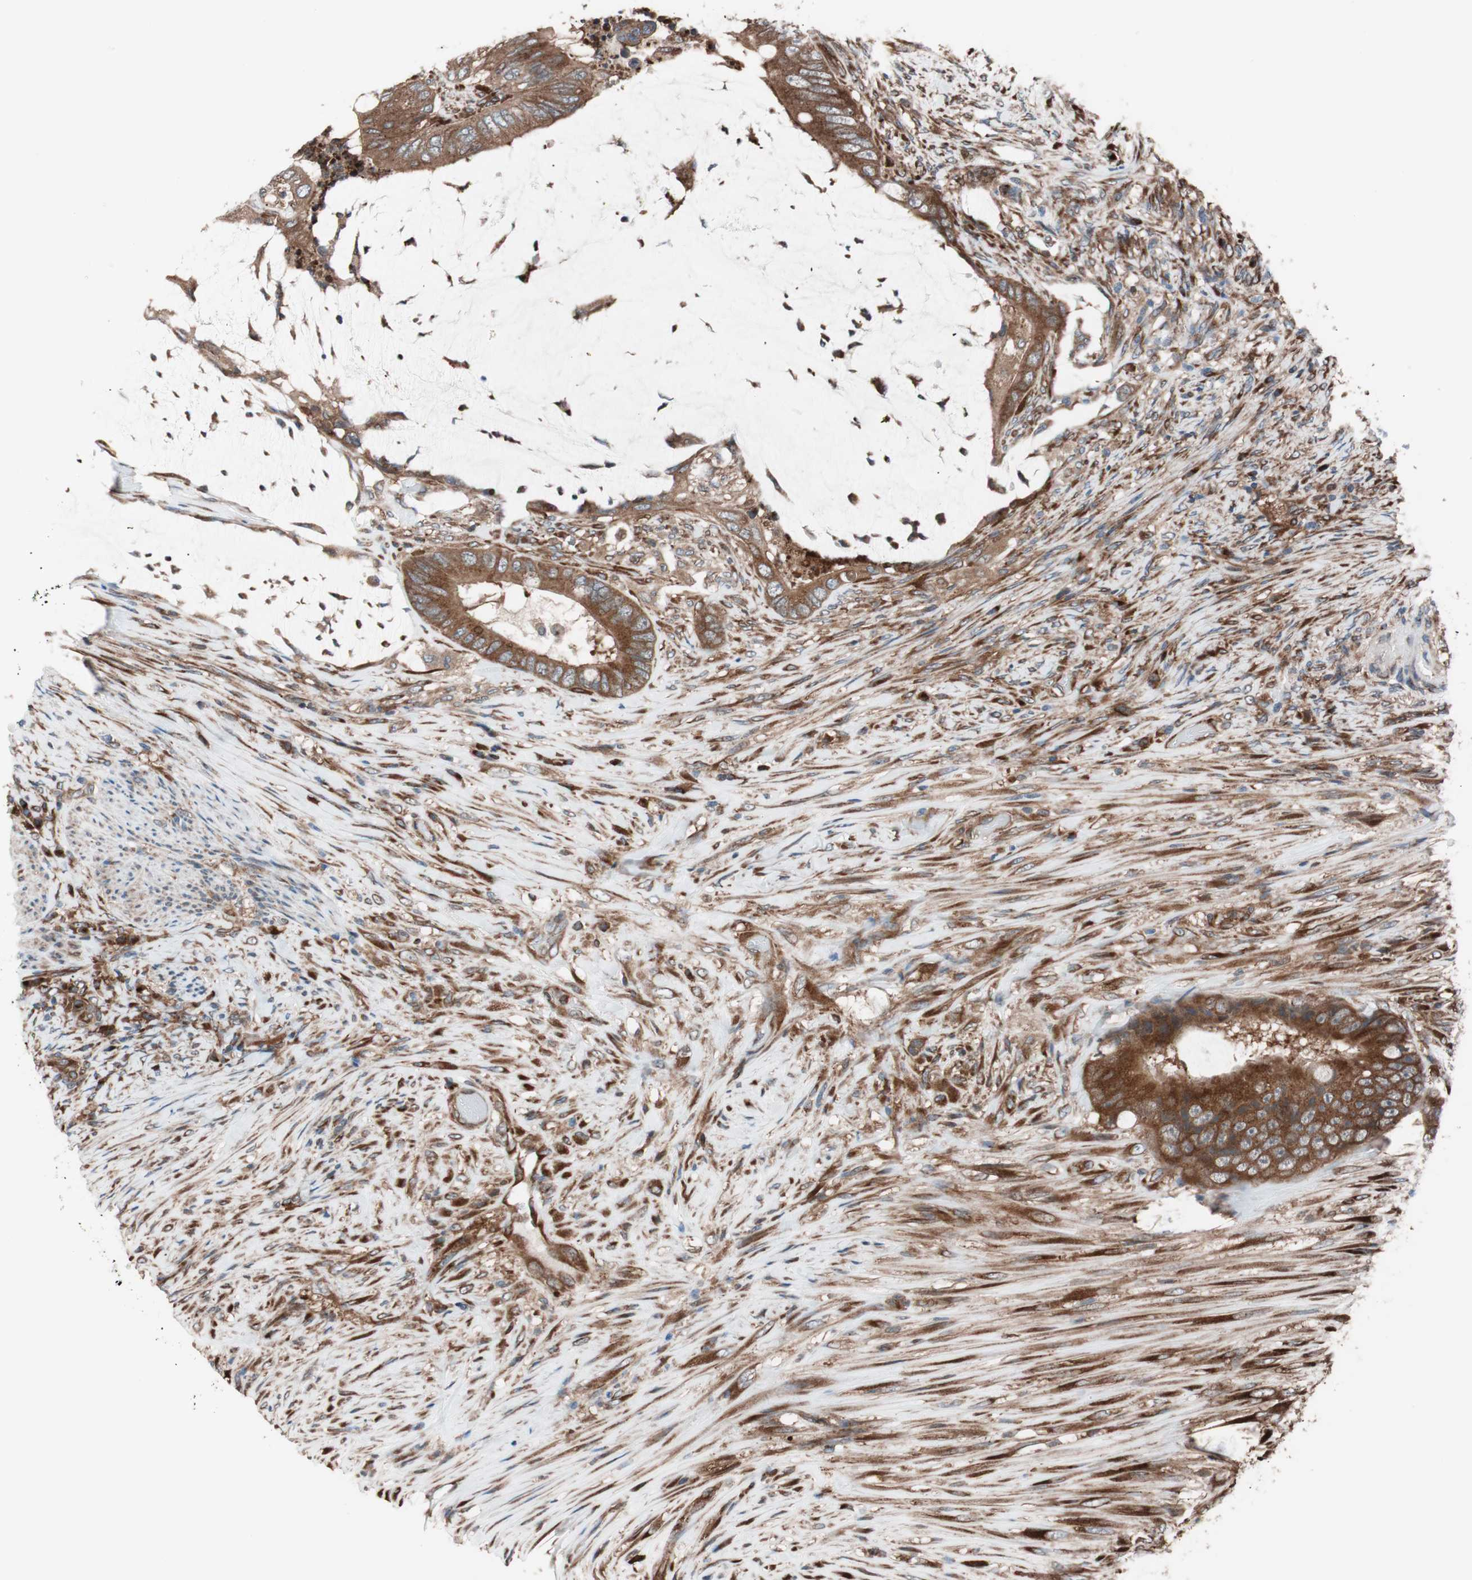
{"staining": {"intensity": "moderate", "quantity": ">75%", "location": "cytoplasmic/membranous"}, "tissue": "colorectal cancer", "cell_type": "Tumor cells", "image_type": "cancer", "snomed": [{"axis": "morphology", "description": "Adenocarcinoma, NOS"}, {"axis": "topography", "description": "Rectum"}], "caption": "Human colorectal cancer stained with a brown dye demonstrates moderate cytoplasmic/membranous positive expression in about >75% of tumor cells.", "gene": "SEC31A", "patient": {"sex": "female", "age": 77}}